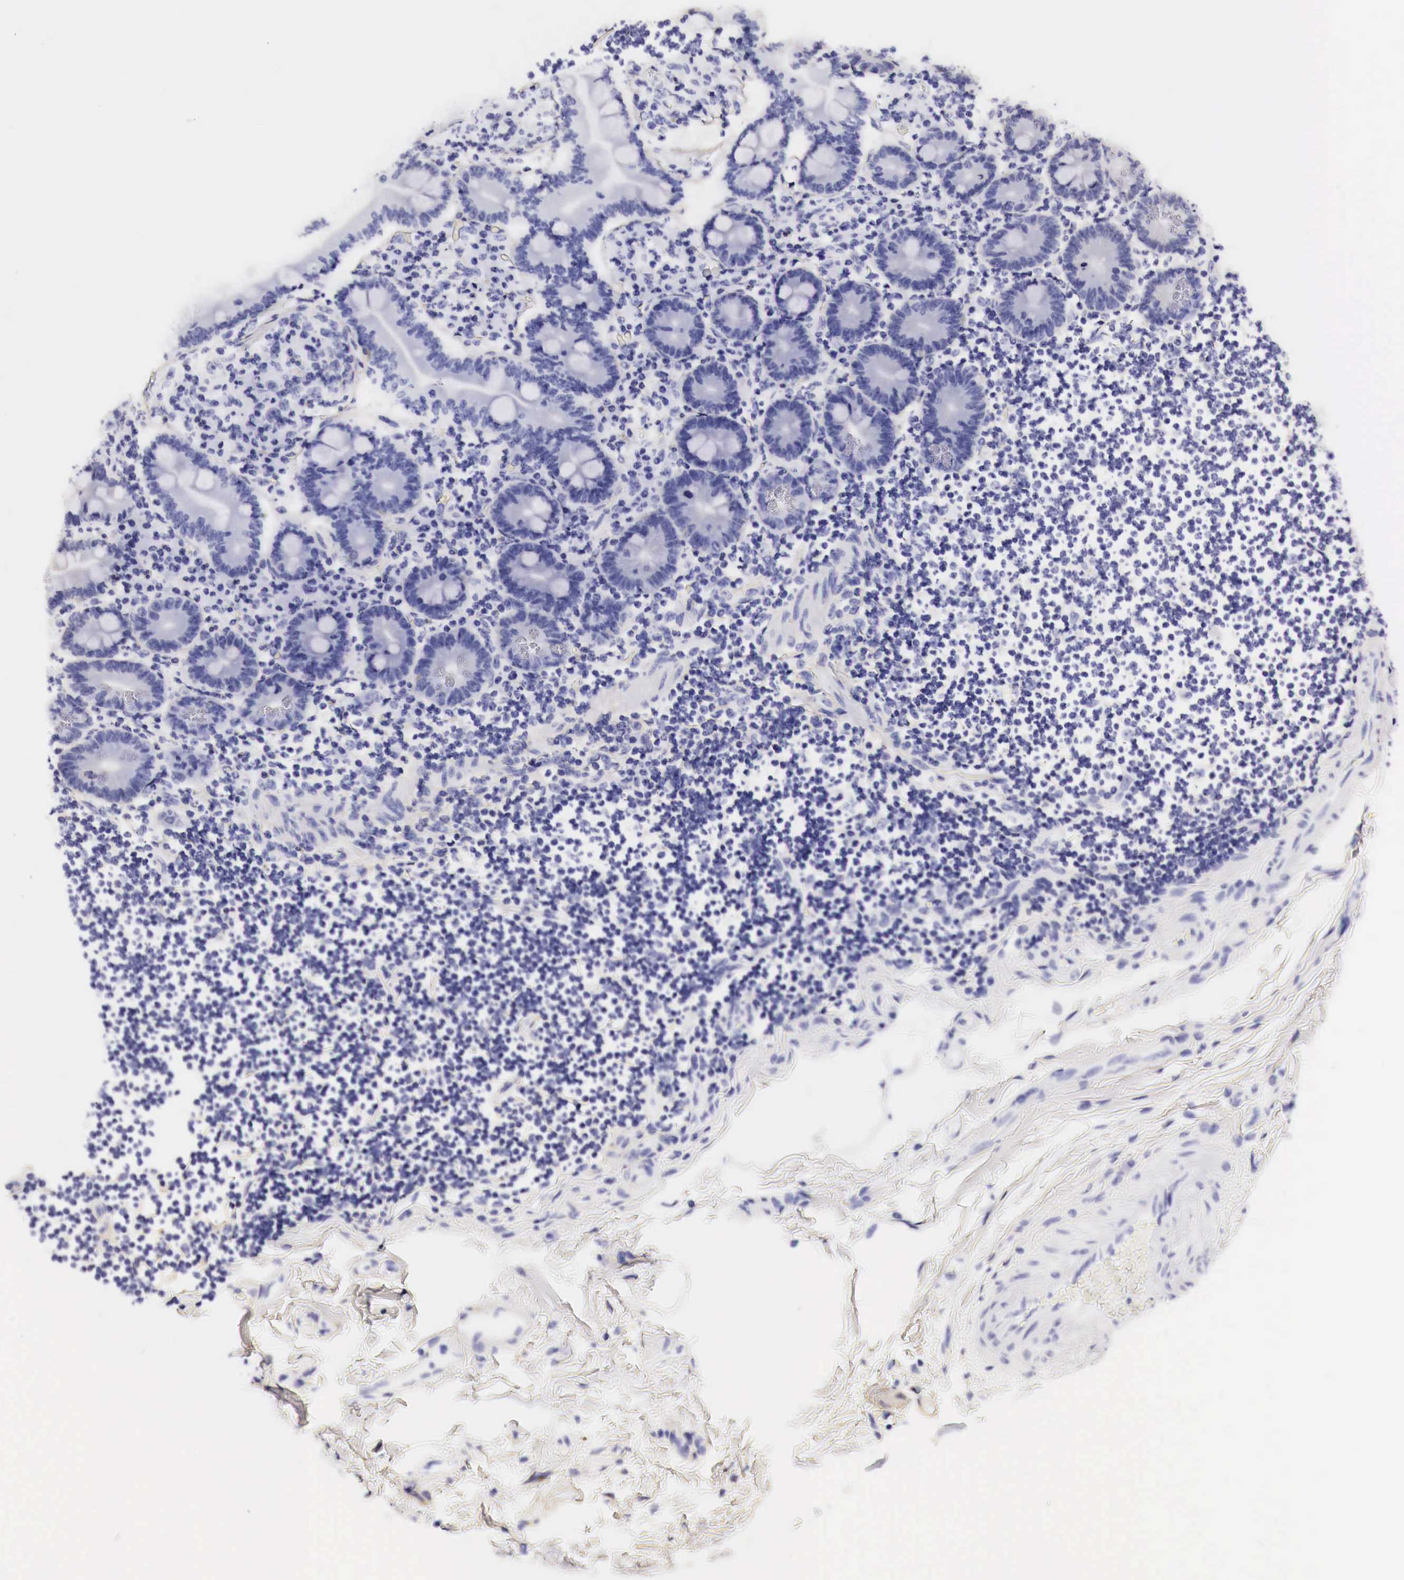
{"staining": {"intensity": "negative", "quantity": "none", "location": "none"}, "tissue": "adipose tissue", "cell_type": "Adipocytes", "image_type": "normal", "snomed": [{"axis": "morphology", "description": "Normal tissue, NOS"}, {"axis": "topography", "description": "Duodenum"}], "caption": "A high-resolution histopathology image shows IHC staining of unremarkable adipose tissue, which demonstrates no significant staining in adipocytes.", "gene": "EGFR", "patient": {"sex": "male", "age": 63}}